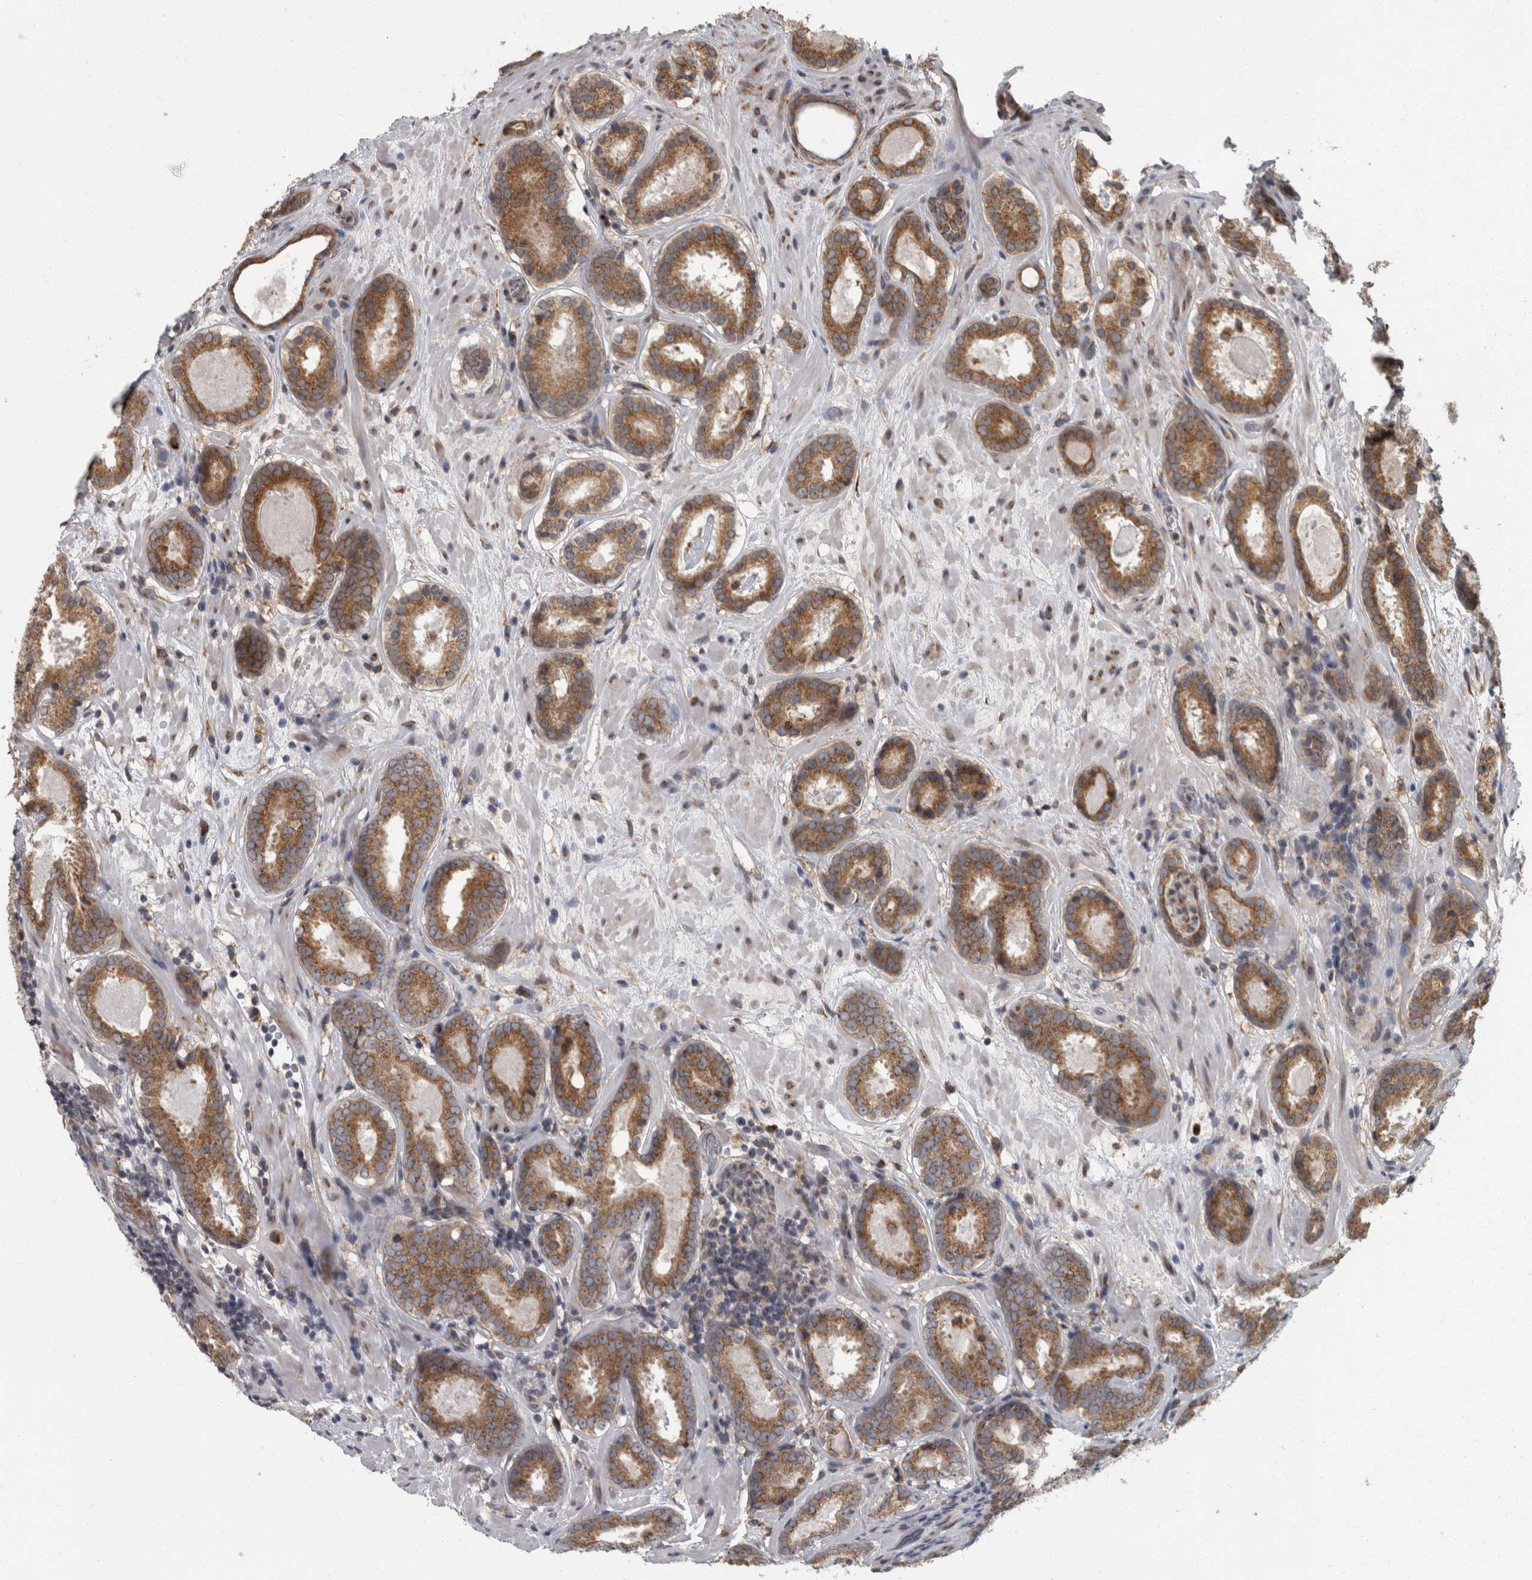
{"staining": {"intensity": "moderate", "quantity": ">75%", "location": "cytoplasmic/membranous"}, "tissue": "prostate cancer", "cell_type": "Tumor cells", "image_type": "cancer", "snomed": [{"axis": "morphology", "description": "Adenocarcinoma, Low grade"}, {"axis": "topography", "description": "Prostate"}], "caption": "Brown immunohistochemical staining in prostate cancer exhibits moderate cytoplasmic/membranous staining in about >75% of tumor cells.", "gene": "LMAN2L", "patient": {"sex": "male", "age": 69}}